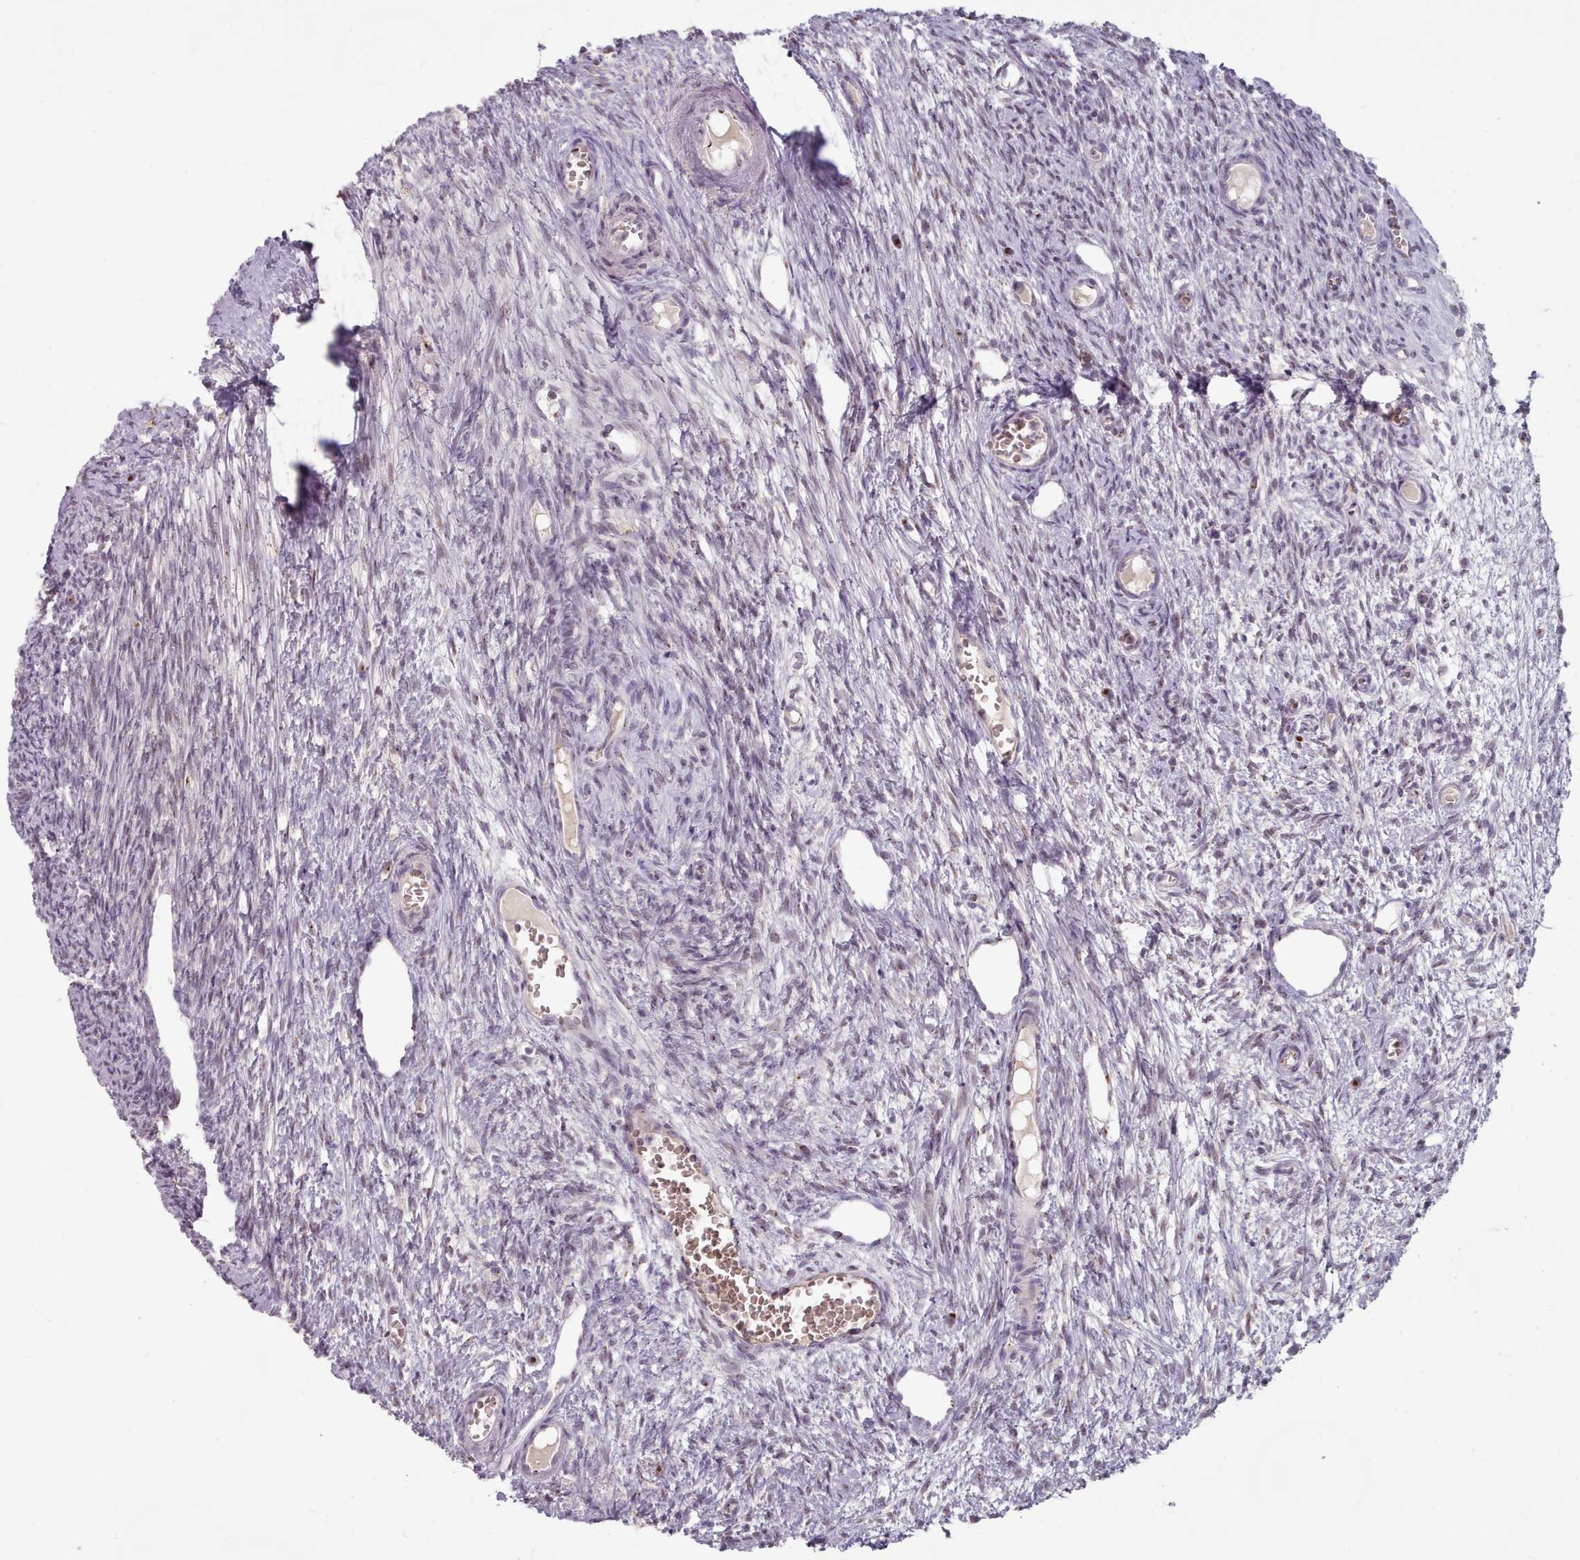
{"staining": {"intensity": "negative", "quantity": "none", "location": "none"}, "tissue": "ovary", "cell_type": "Ovarian stroma cells", "image_type": "normal", "snomed": [{"axis": "morphology", "description": "Normal tissue, NOS"}, {"axis": "topography", "description": "Ovary"}], "caption": "Ovarian stroma cells show no significant protein positivity in normal ovary.", "gene": "MAN1B1", "patient": {"sex": "female", "age": 44}}